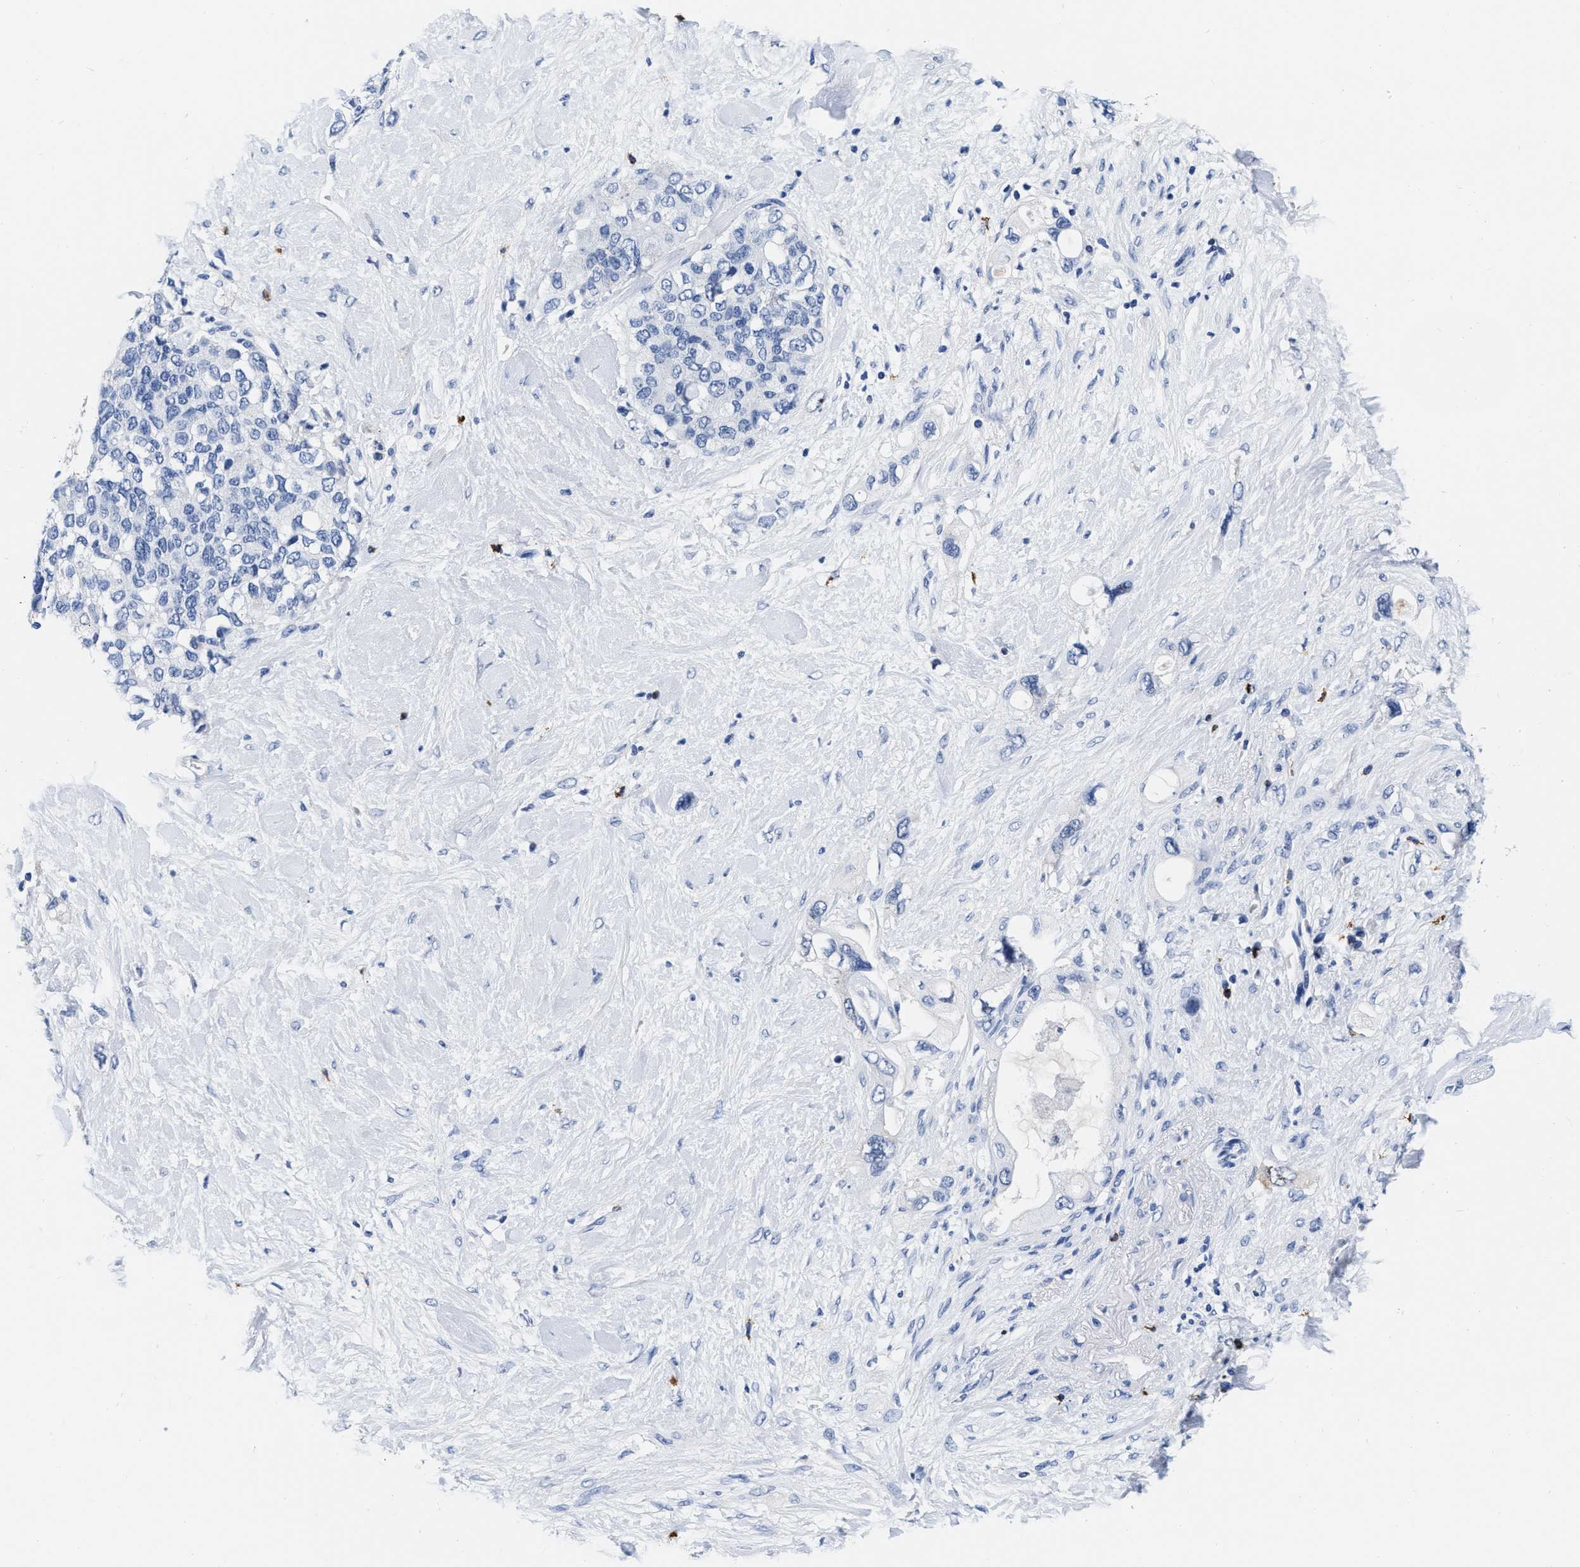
{"staining": {"intensity": "negative", "quantity": "none", "location": "none"}, "tissue": "pancreatic cancer", "cell_type": "Tumor cells", "image_type": "cancer", "snomed": [{"axis": "morphology", "description": "Adenocarcinoma, NOS"}, {"axis": "topography", "description": "Pancreas"}], "caption": "Adenocarcinoma (pancreatic) stained for a protein using immunohistochemistry (IHC) exhibits no positivity tumor cells.", "gene": "CER1", "patient": {"sex": "female", "age": 56}}